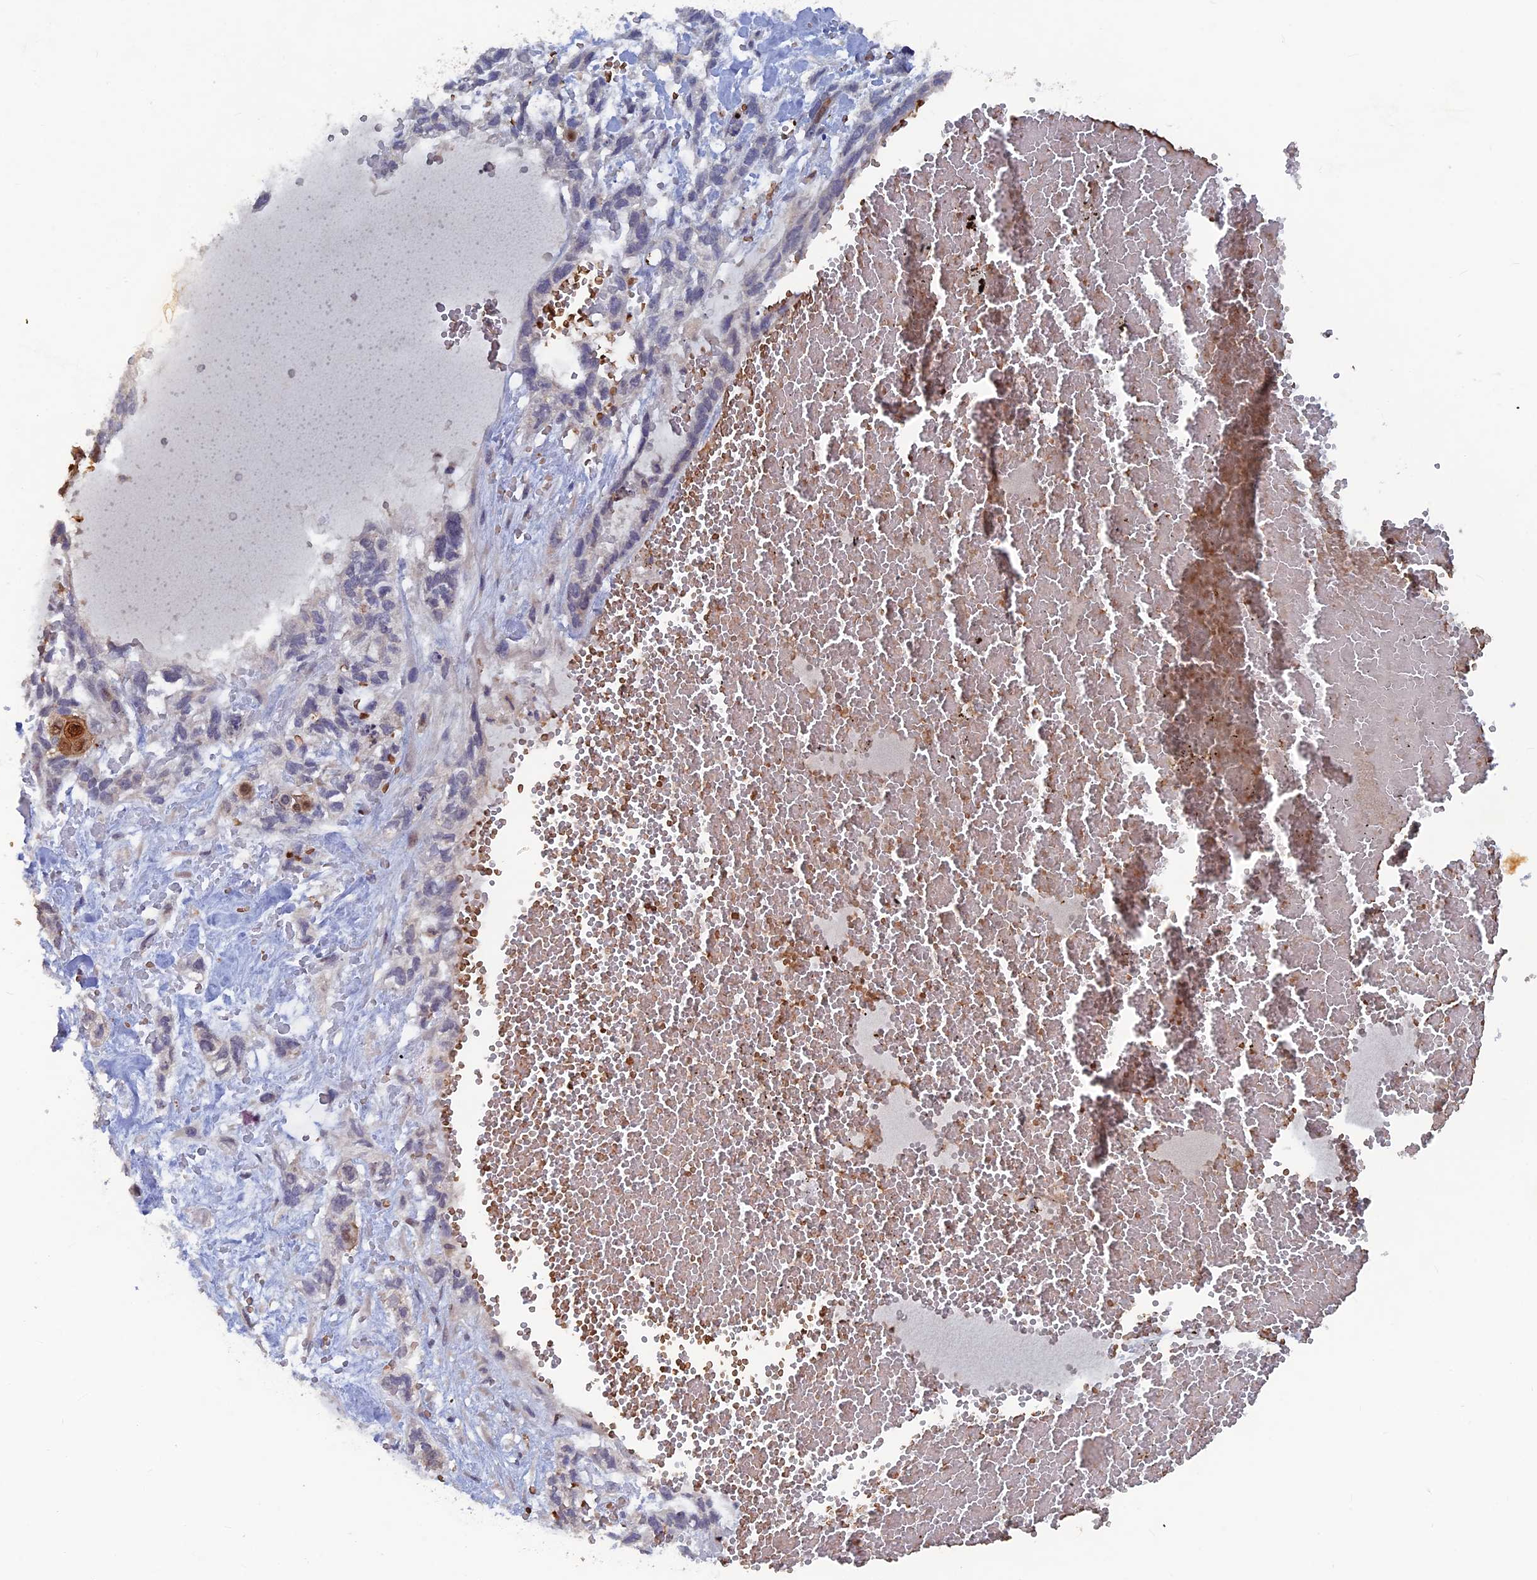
{"staining": {"intensity": "negative", "quantity": "none", "location": "none"}, "tissue": "skin cancer", "cell_type": "Tumor cells", "image_type": "cancer", "snomed": [{"axis": "morphology", "description": "Basal cell carcinoma"}, {"axis": "topography", "description": "Skin"}], "caption": "Immunohistochemistry micrograph of human basal cell carcinoma (skin) stained for a protein (brown), which demonstrates no positivity in tumor cells.", "gene": "SH3D21", "patient": {"sex": "male", "age": 88}}